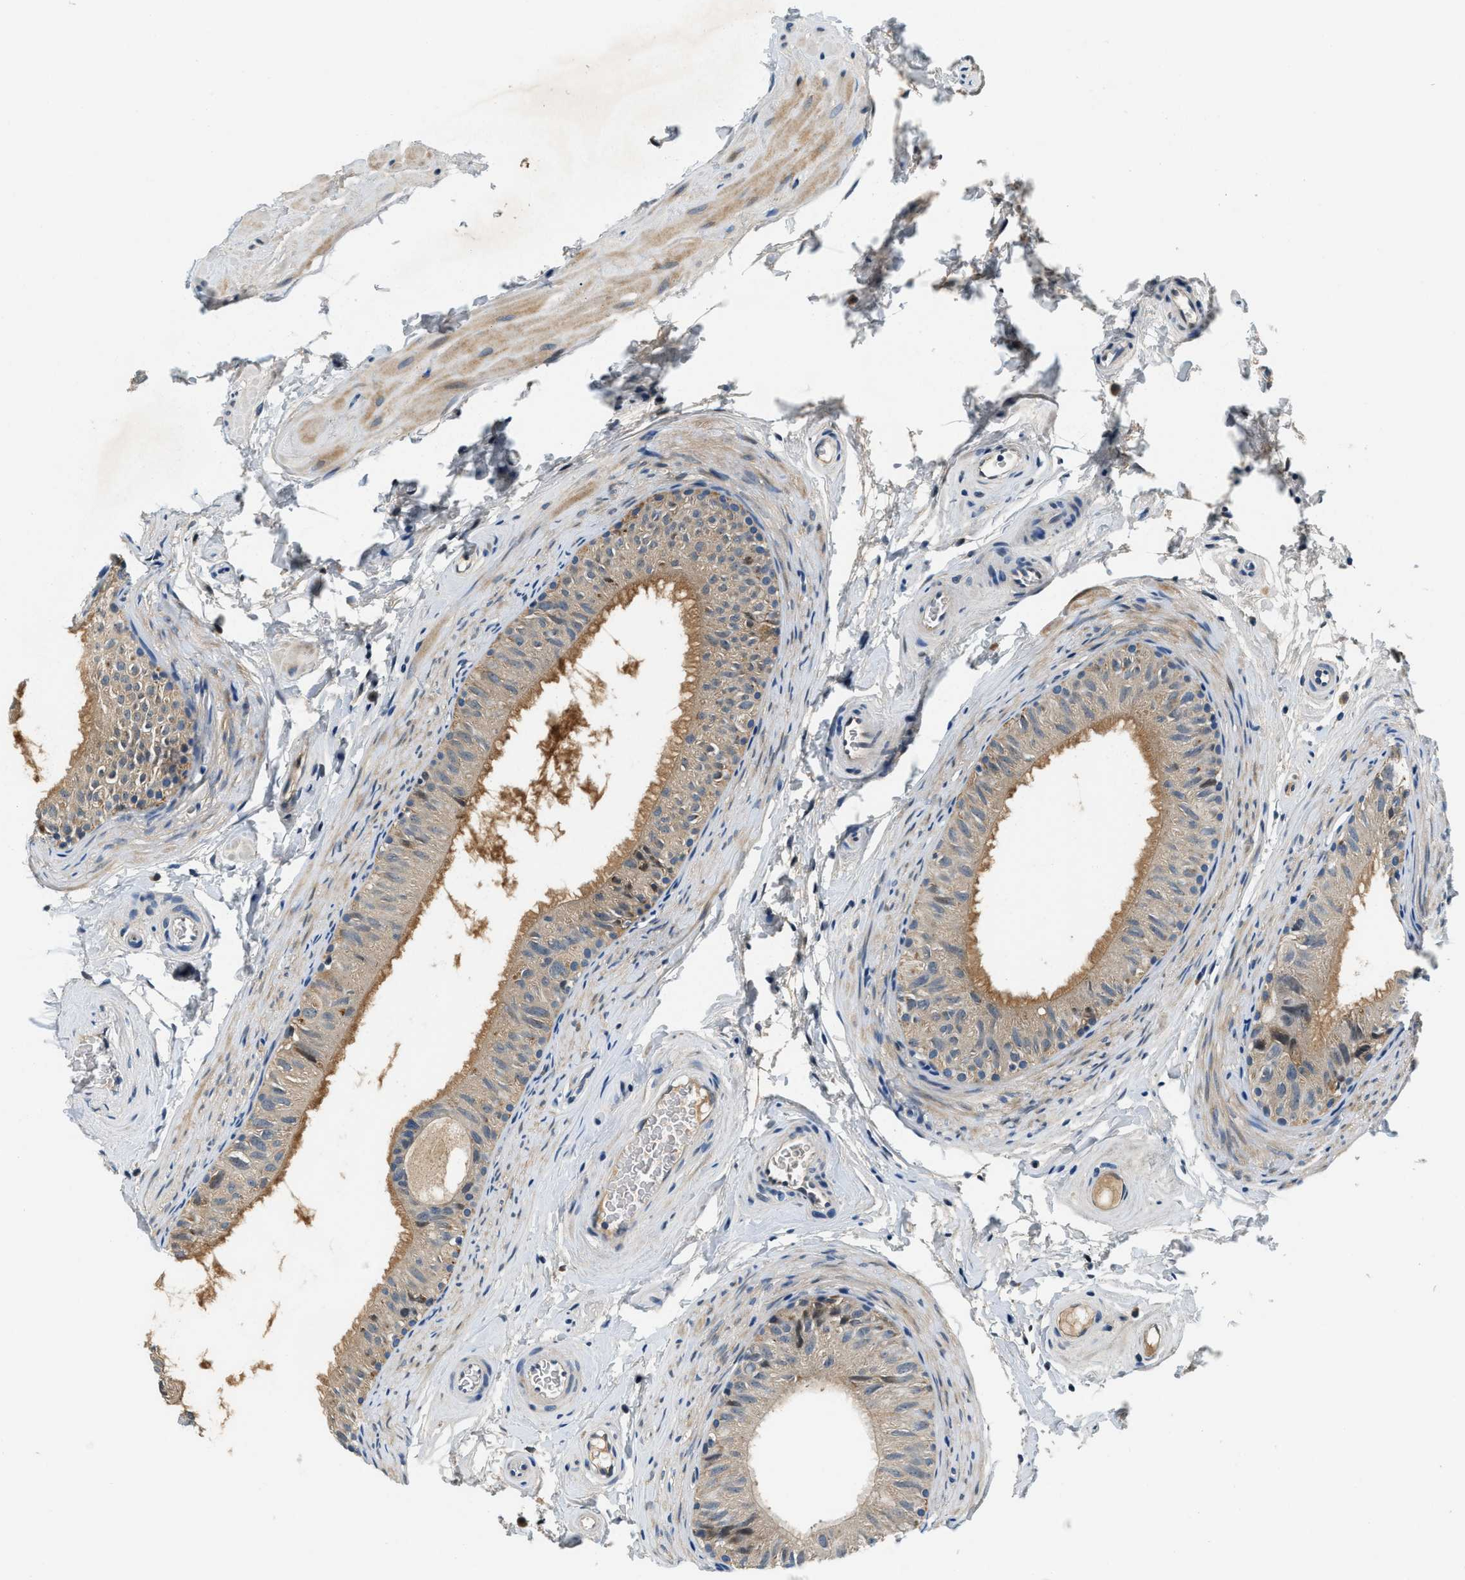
{"staining": {"intensity": "strong", "quantity": ">75%", "location": "cytoplasmic/membranous"}, "tissue": "epididymis", "cell_type": "Glandular cells", "image_type": "normal", "snomed": [{"axis": "morphology", "description": "Normal tissue, NOS"}, {"axis": "topography", "description": "Epididymis"}], "caption": "High-power microscopy captured an IHC micrograph of unremarkable epididymis, revealing strong cytoplasmic/membranous positivity in about >75% of glandular cells.", "gene": "YAE1", "patient": {"sex": "male", "age": 34}}